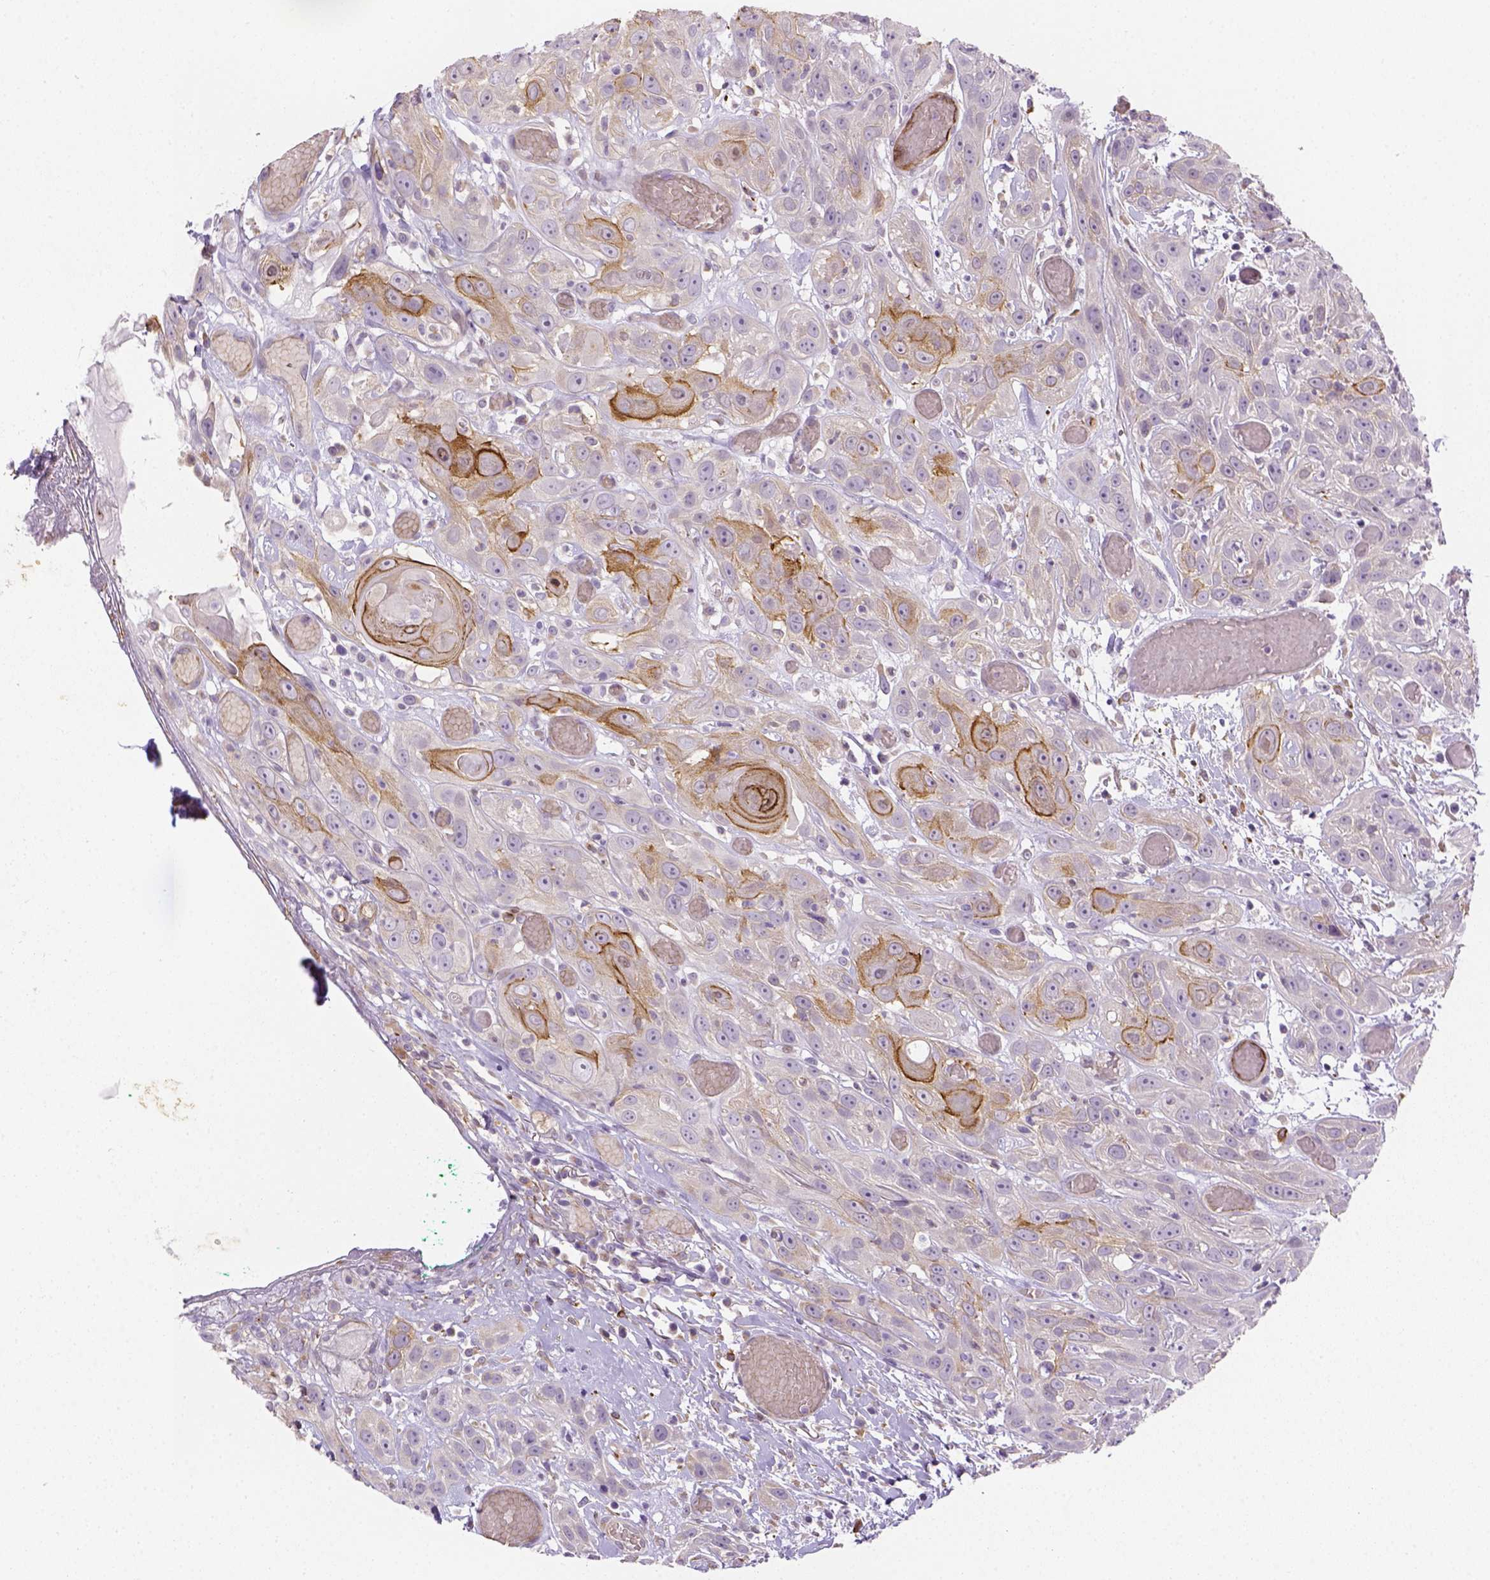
{"staining": {"intensity": "strong", "quantity": "<25%", "location": "cytoplasmic/membranous"}, "tissue": "head and neck cancer", "cell_type": "Tumor cells", "image_type": "cancer", "snomed": [{"axis": "morphology", "description": "Normal tissue, NOS"}, {"axis": "morphology", "description": "Squamous cell carcinoma, NOS"}, {"axis": "topography", "description": "Oral tissue"}, {"axis": "topography", "description": "Salivary gland"}, {"axis": "topography", "description": "Head-Neck"}], "caption": "An immunohistochemistry (IHC) histopathology image of neoplastic tissue is shown. Protein staining in brown labels strong cytoplasmic/membranous positivity in head and neck cancer (squamous cell carcinoma) within tumor cells.", "gene": "CACNB1", "patient": {"sex": "female", "age": 62}}